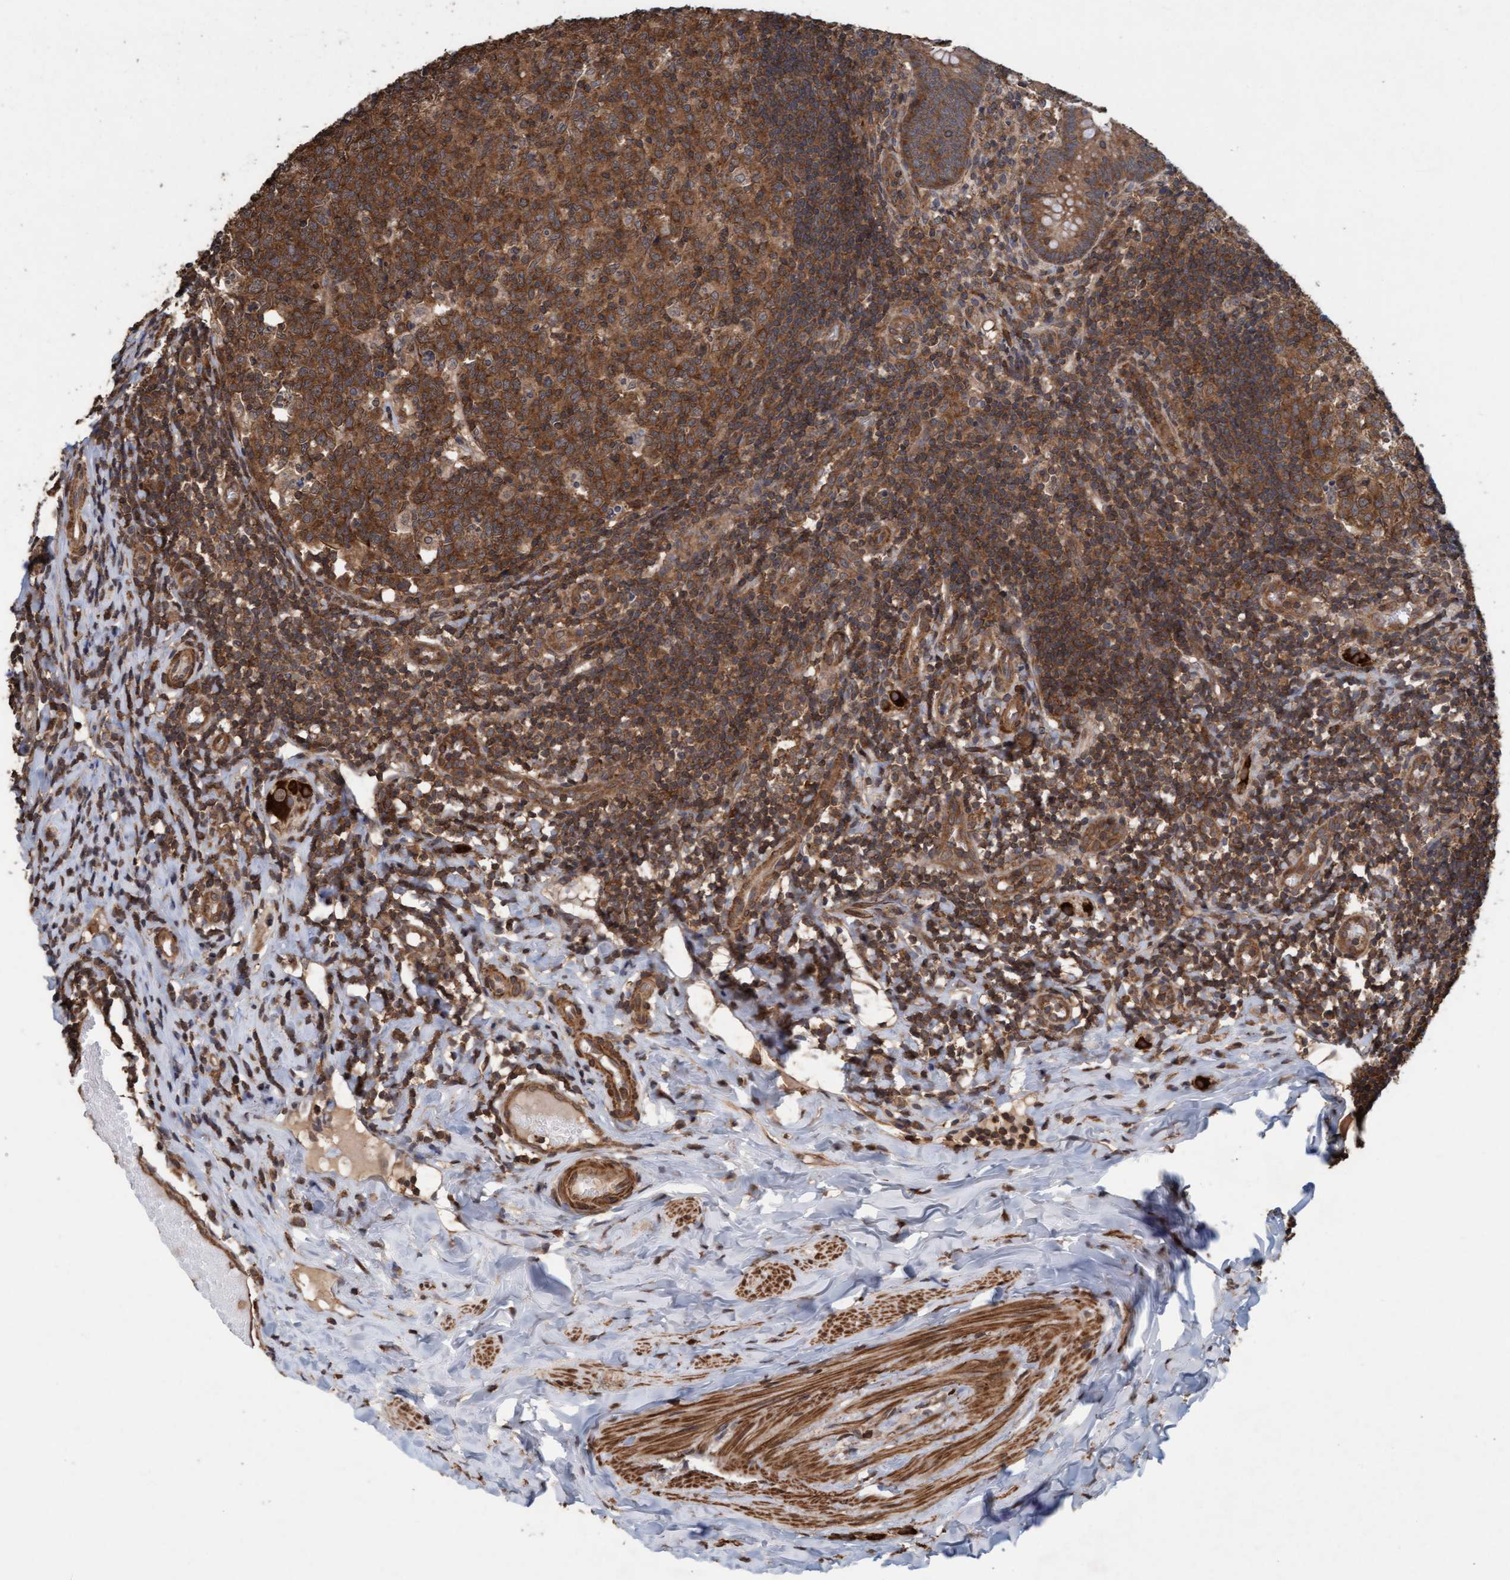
{"staining": {"intensity": "moderate", "quantity": ">75%", "location": "cytoplasmic/membranous"}, "tissue": "appendix", "cell_type": "Glandular cells", "image_type": "normal", "snomed": [{"axis": "morphology", "description": "Normal tissue, NOS"}, {"axis": "topography", "description": "Appendix"}], "caption": "Appendix stained for a protein displays moderate cytoplasmic/membranous positivity in glandular cells. Nuclei are stained in blue.", "gene": "FXR2", "patient": {"sex": "male", "age": 8}}